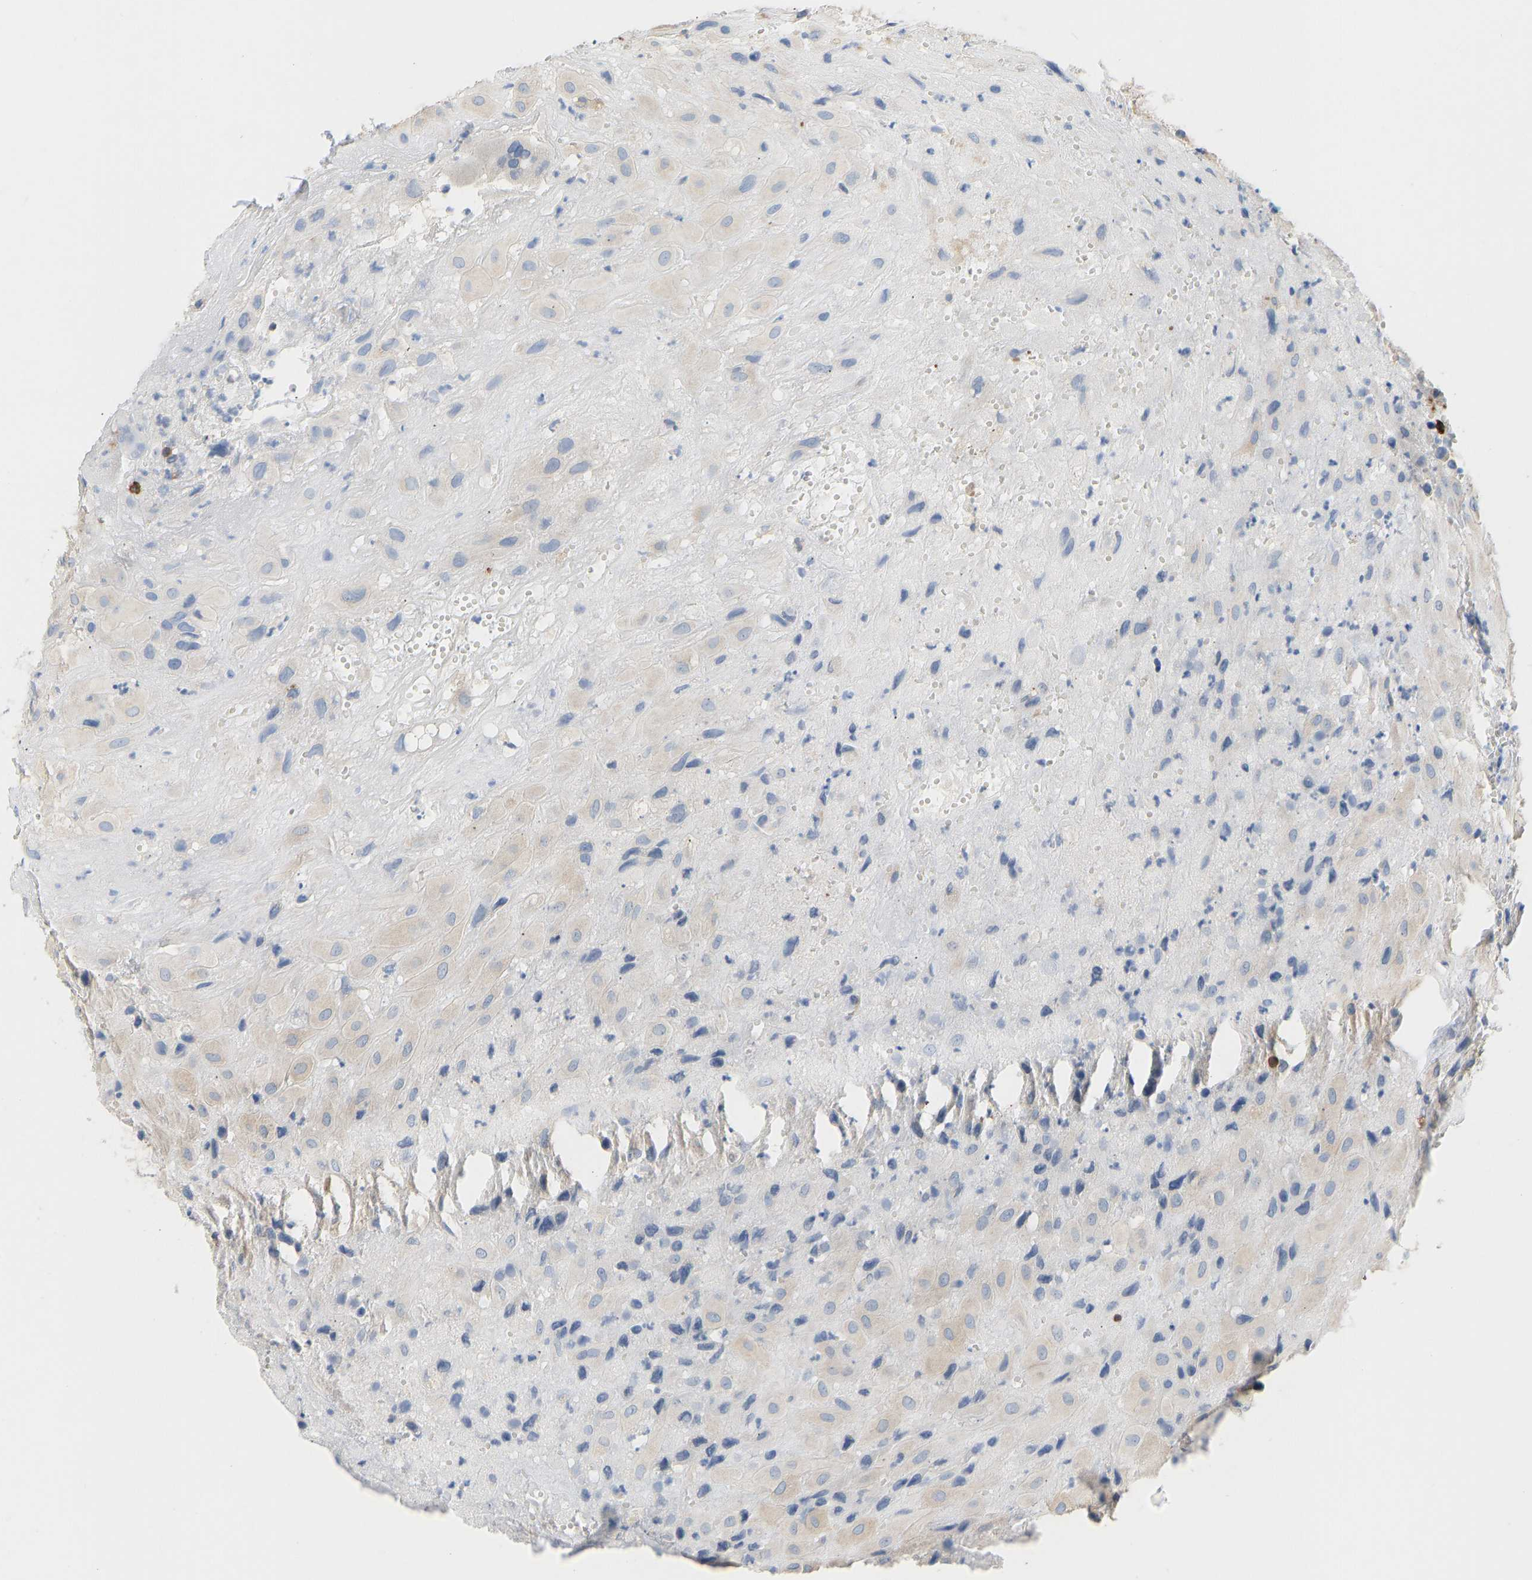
{"staining": {"intensity": "weak", "quantity": "<25%", "location": "cytoplasmic/membranous"}, "tissue": "placenta", "cell_type": "Decidual cells", "image_type": "normal", "snomed": [{"axis": "morphology", "description": "Normal tissue, NOS"}, {"axis": "topography", "description": "Placenta"}], "caption": "This is an immunohistochemistry (IHC) histopathology image of benign human placenta. There is no staining in decidual cells.", "gene": "EVL", "patient": {"sex": "female", "age": 18}}